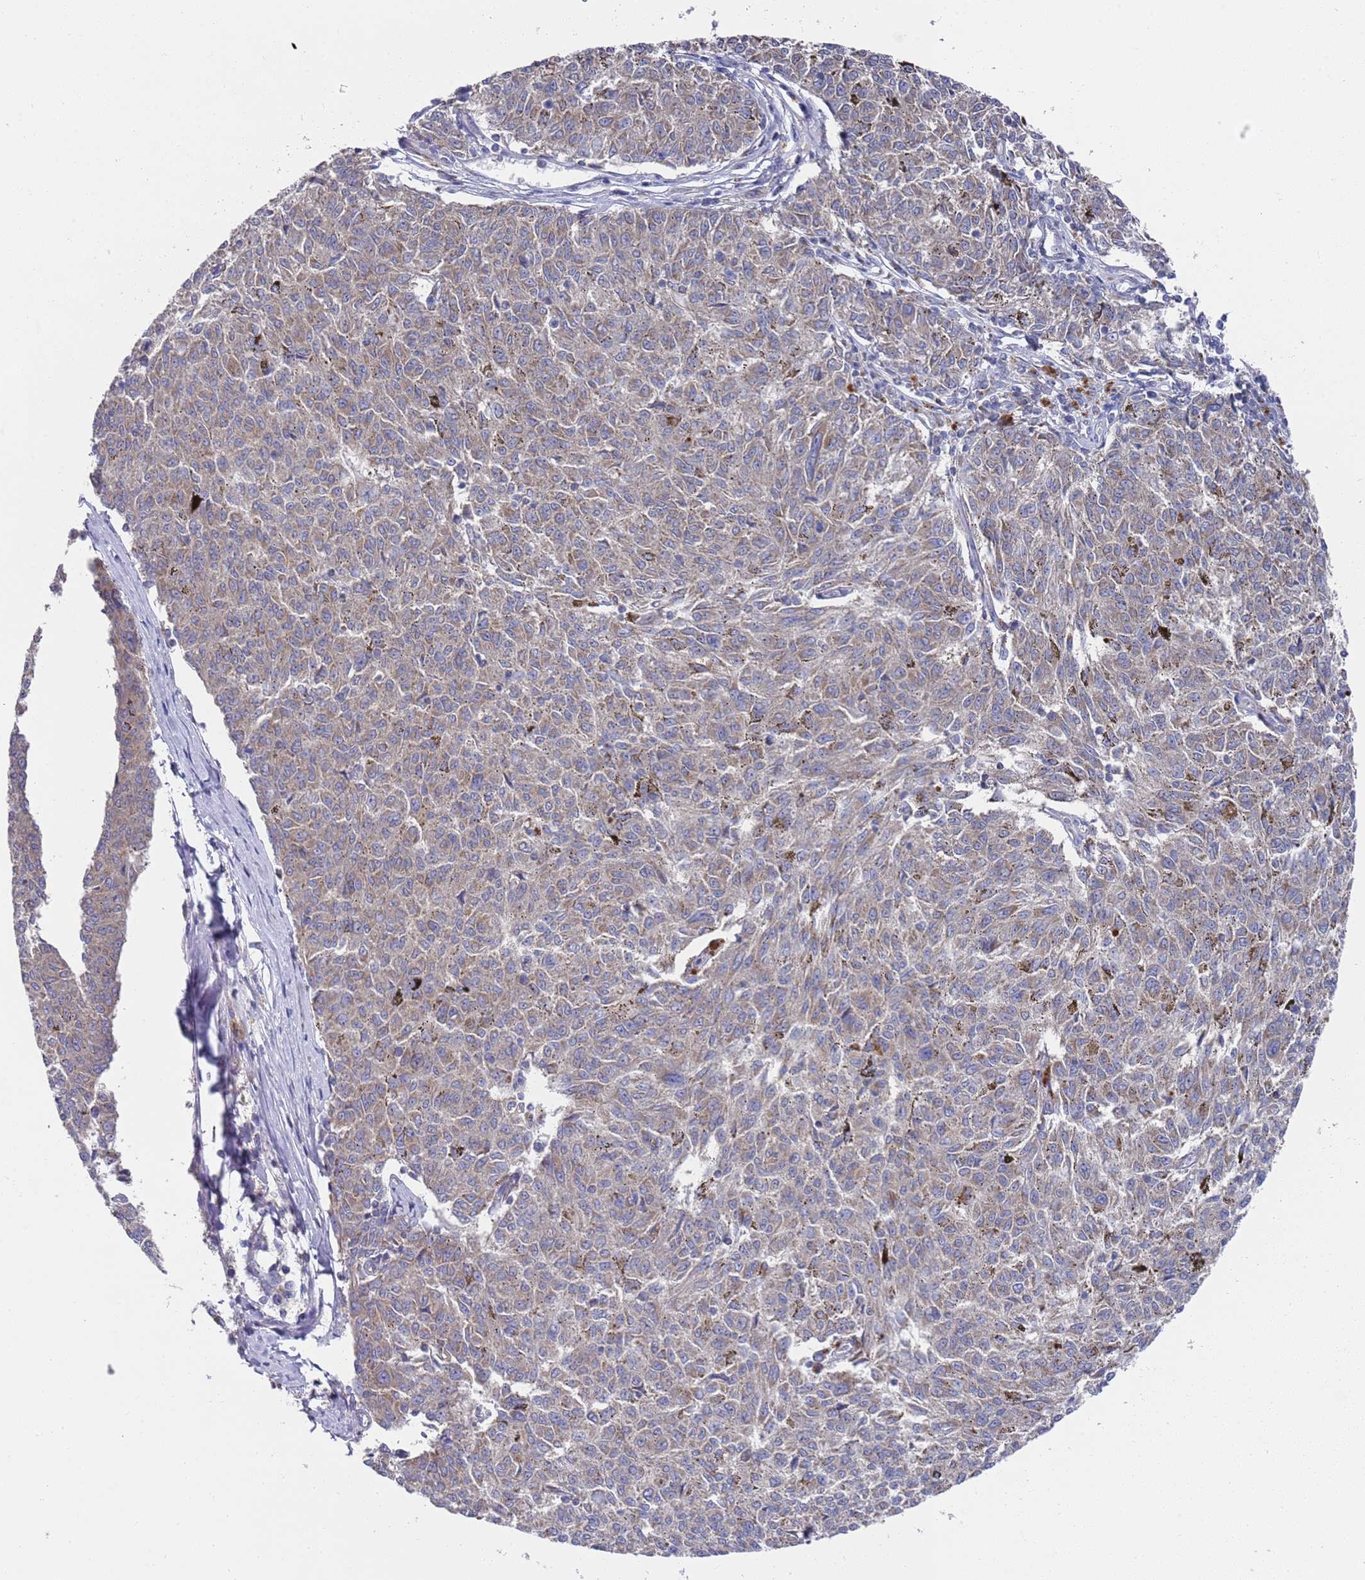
{"staining": {"intensity": "weak", "quantity": "25%-75%", "location": "cytoplasmic/membranous"}, "tissue": "melanoma", "cell_type": "Tumor cells", "image_type": "cancer", "snomed": [{"axis": "morphology", "description": "Malignant melanoma, NOS"}, {"axis": "topography", "description": "Skin"}], "caption": "Approximately 25%-75% of tumor cells in human melanoma reveal weak cytoplasmic/membranous protein expression as visualized by brown immunohistochemical staining.", "gene": "NPEPPS", "patient": {"sex": "female", "age": 72}}